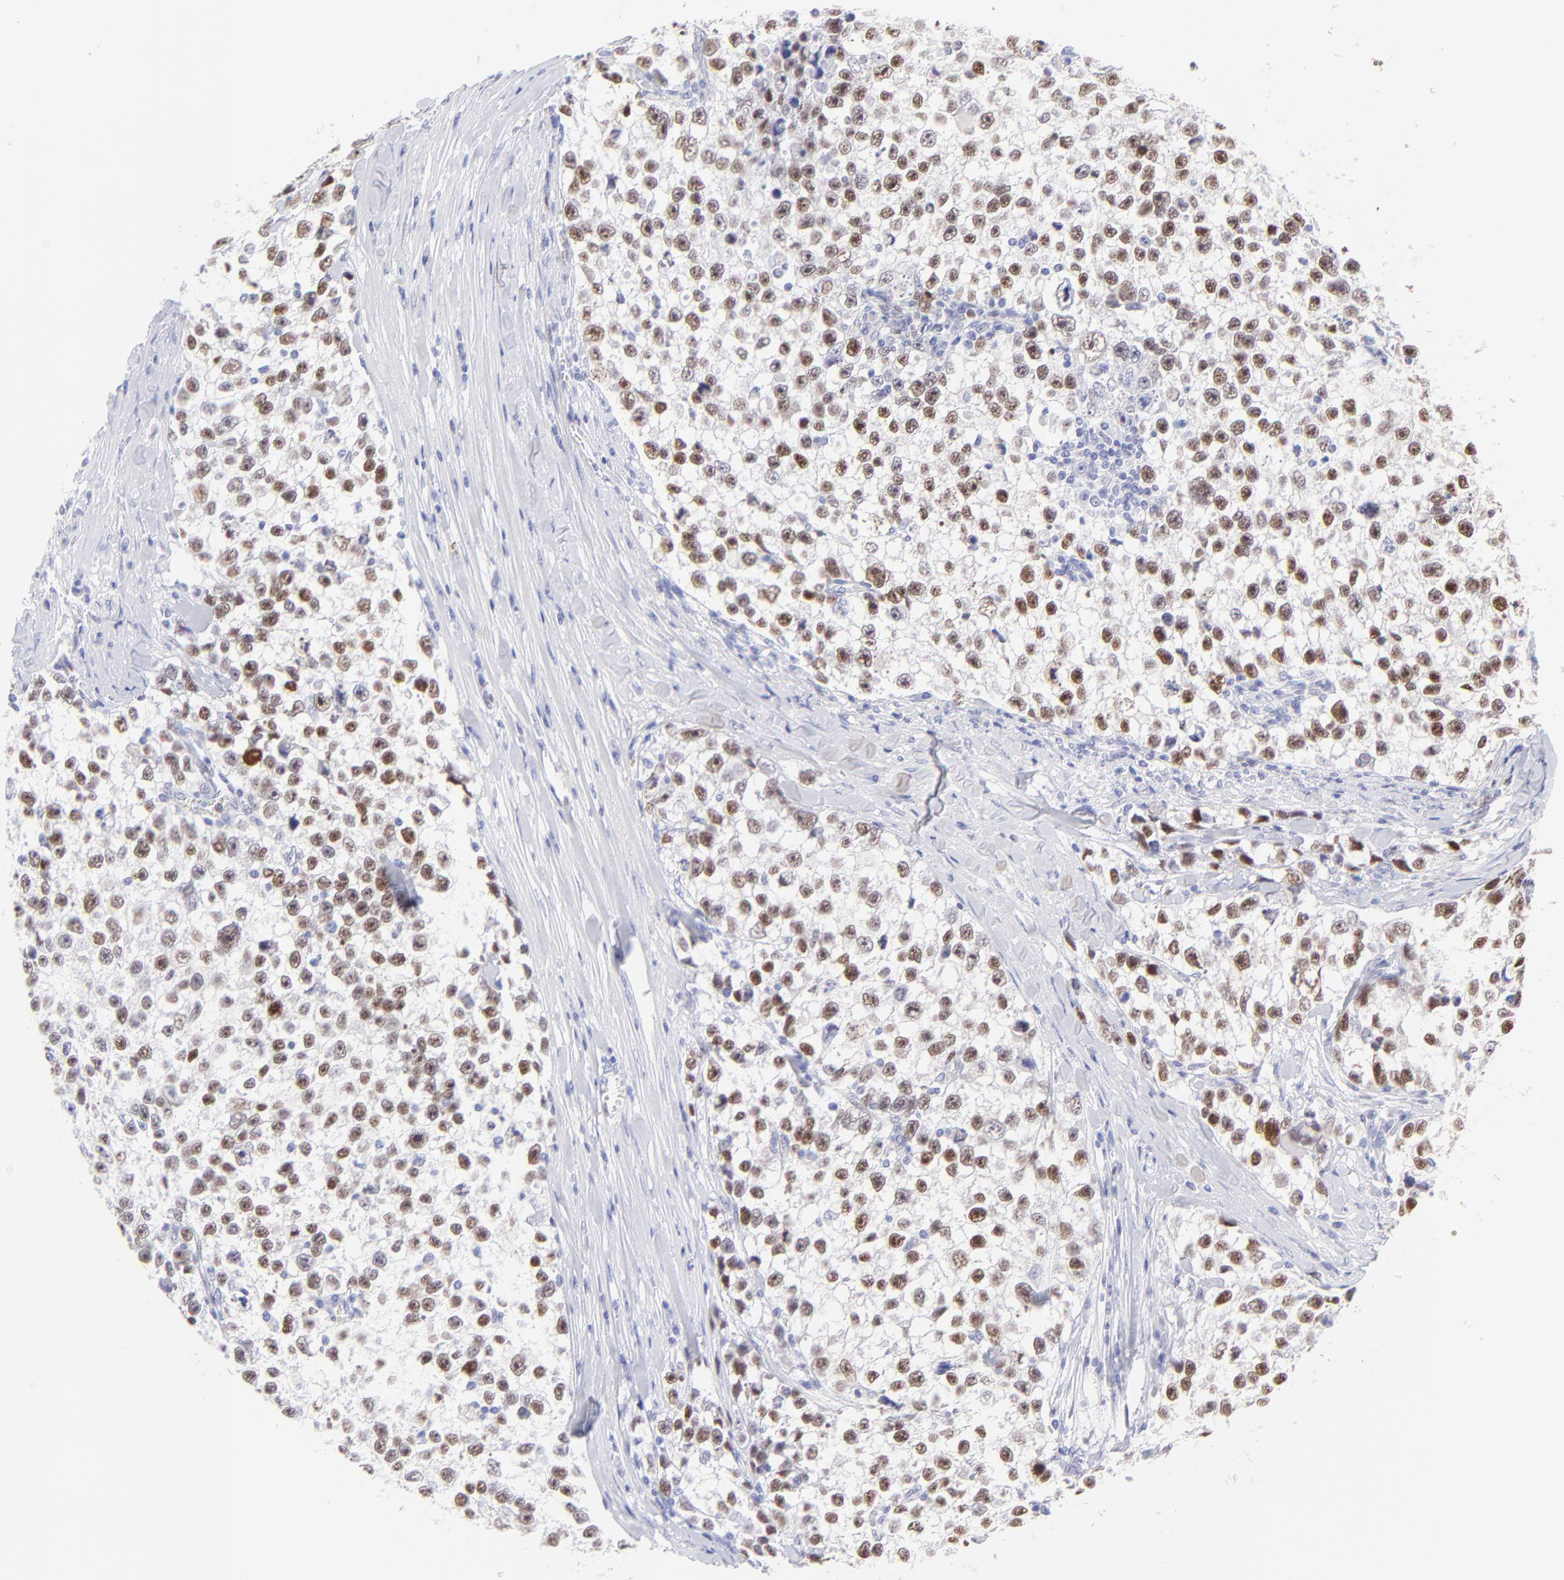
{"staining": {"intensity": "moderate", "quantity": ">75%", "location": "nuclear"}, "tissue": "testis cancer", "cell_type": "Tumor cells", "image_type": "cancer", "snomed": [{"axis": "morphology", "description": "Seminoma, NOS"}, {"axis": "morphology", "description": "Carcinoma, Embryonal, NOS"}, {"axis": "topography", "description": "Testis"}], "caption": "Protein expression analysis of testis cancer demonstrates moderate nuclear expression in approximately >75% of tumor cells.", "gene": "KLF4", "patient": {"sex": "male", "age": 30}}